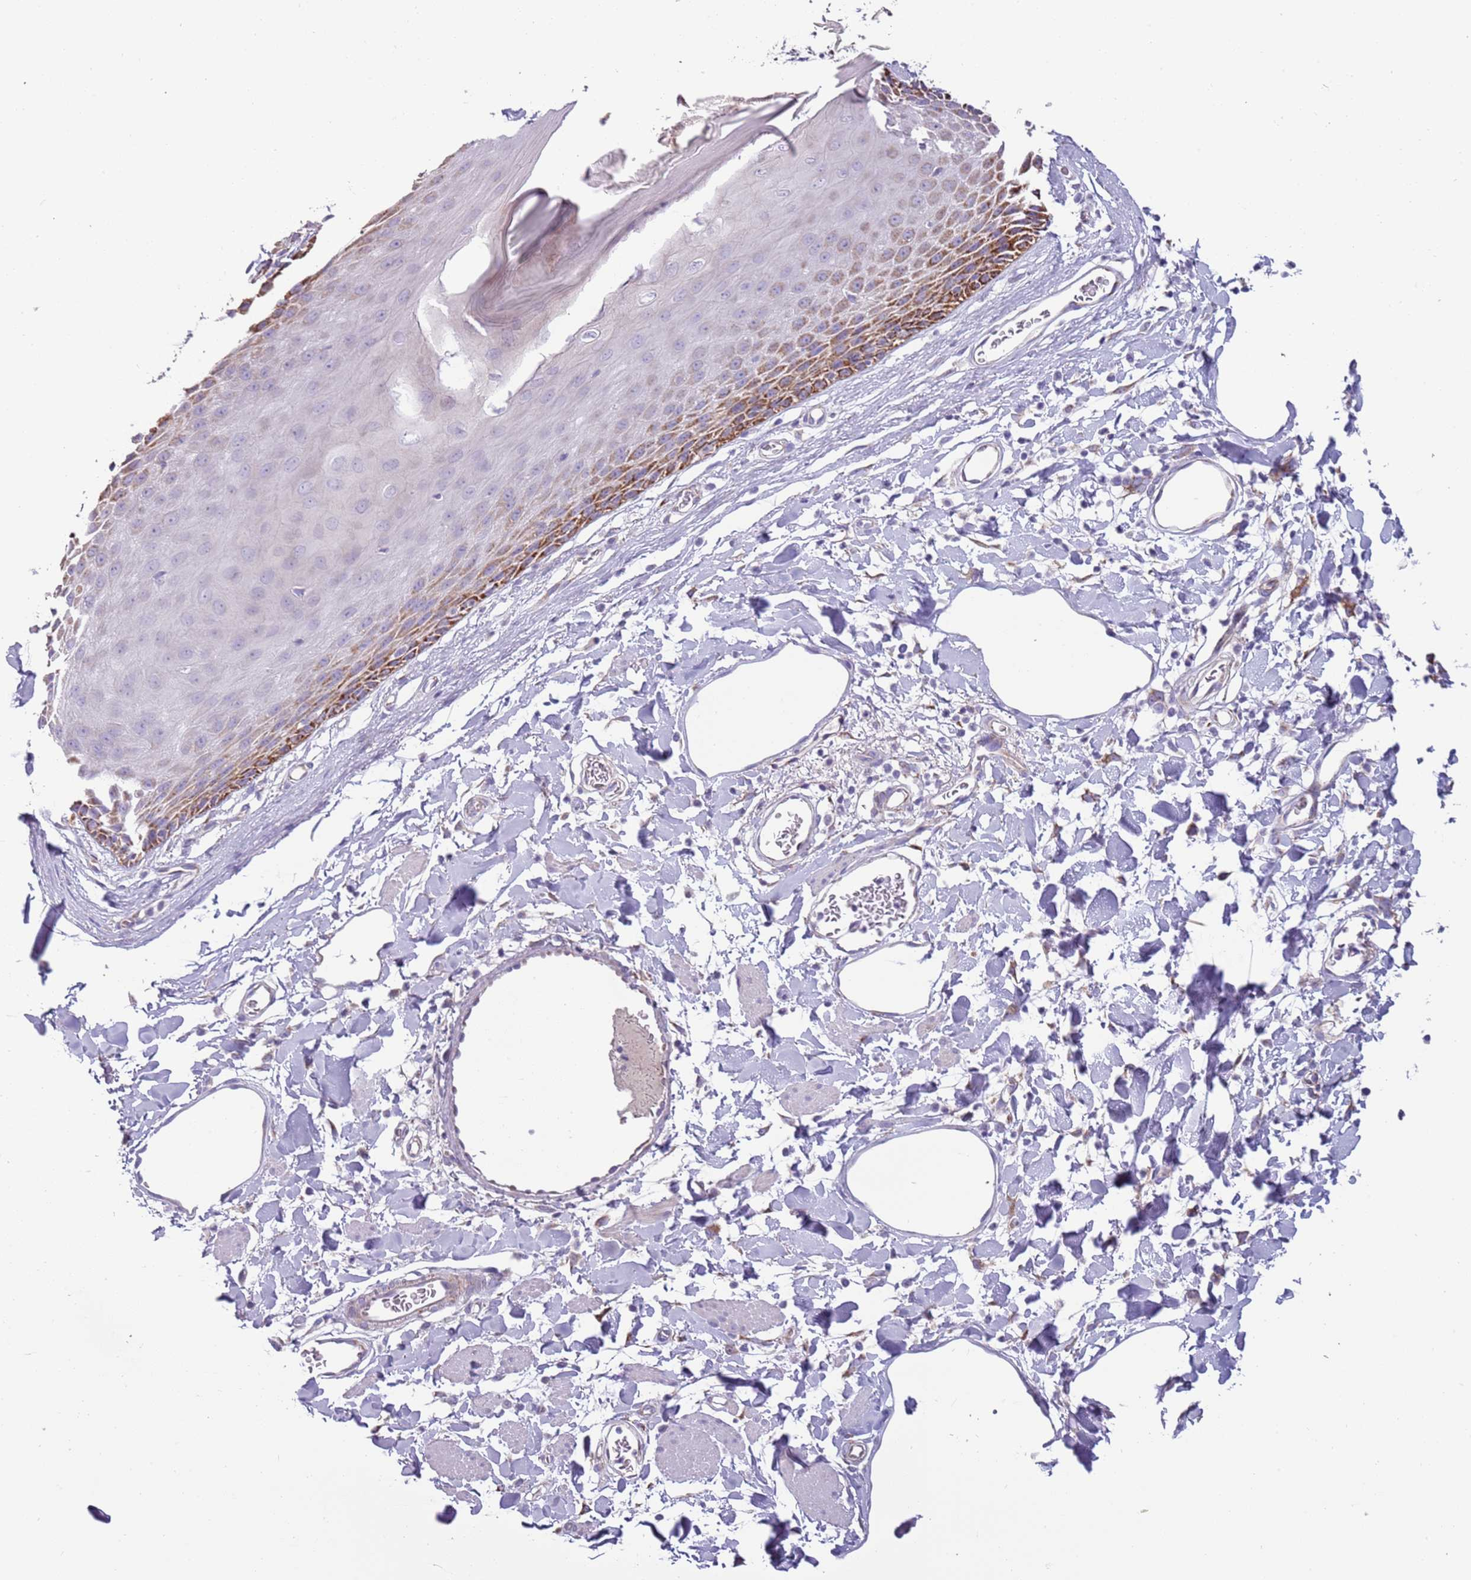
{"staining": {"intensity": "moderate", "quantity": "25%-75%", "location": "cytoplasmic/membranous"}, "tissue": "skin", "cell_type": "Epidermal cells", "image_type": "normal", "snomed": [{"axis": "morphology", "description": "Normal tissue, NOS"}, {"axis": "topography", "description": "Vulva"}], "caption": "Skin stained with IHC shows moderate cytoplasmic/membranous positivity in about 25%-75% of epidermal cells. The protein of interest is stained brown, and the nuclei are stained in blue (DAB IHC with brightfield microscopy, high magnification).", "gene": "RNF222", "patient": {"sex": "female", "age": 68}}